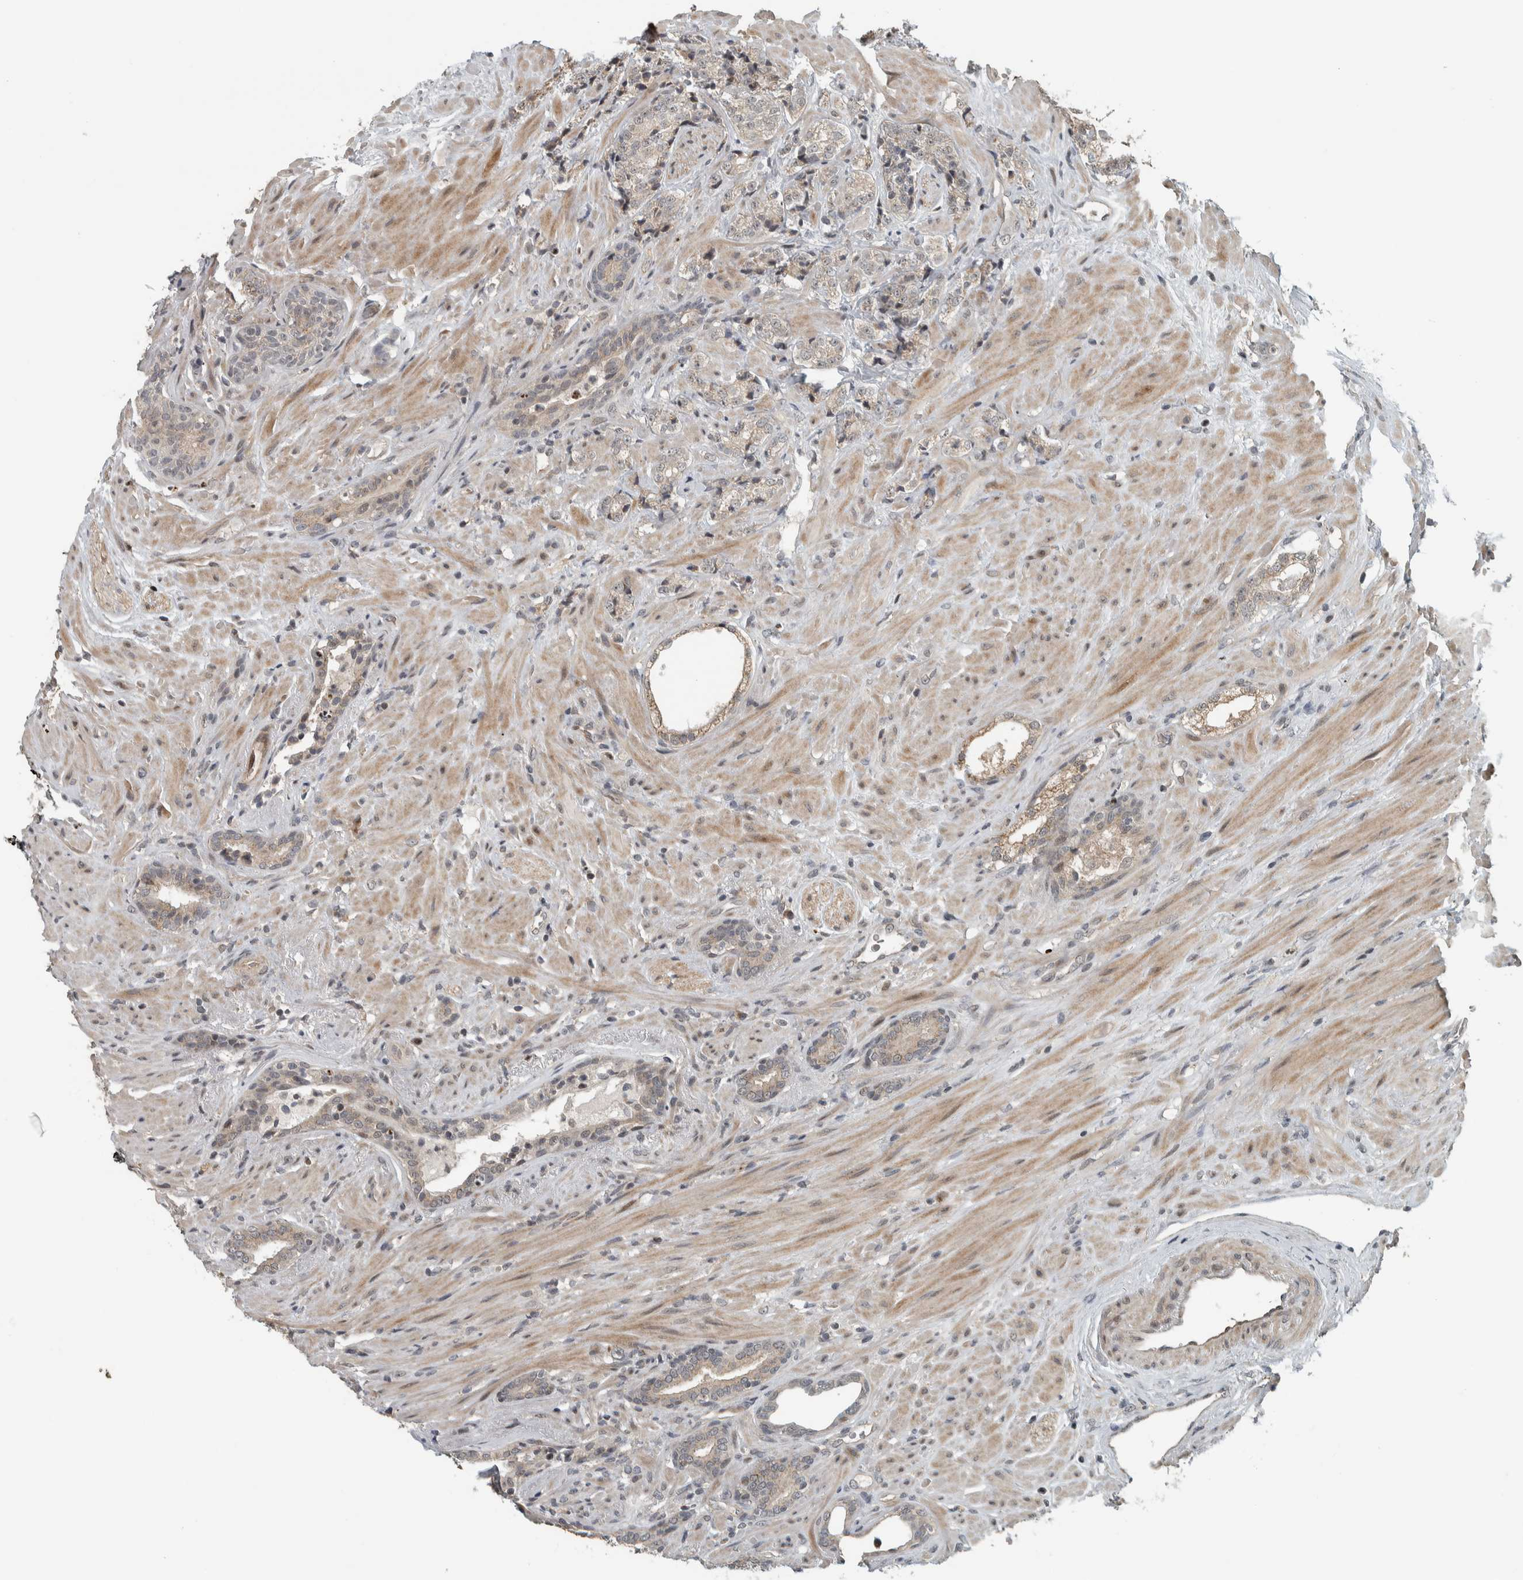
{"staining": {"intensity": "weak", "quantity": "<25%", "location": "cytoplasmic/membranous"}, "tissue": "prostate cancer", "cell_type": "Tumor cells", "image_type": "cancer", "snomed": [{"axis": "morphology", "description": "Adenocarcinoma, High grade"}, {"axis": "topography", "description": "Prostate"}], "caption": "Tumor cells show no significant protein staining in prostate high-grade adenocarcinoma.", "gene": "NAPG", "patient": {"sex": "male", "age": 71}}